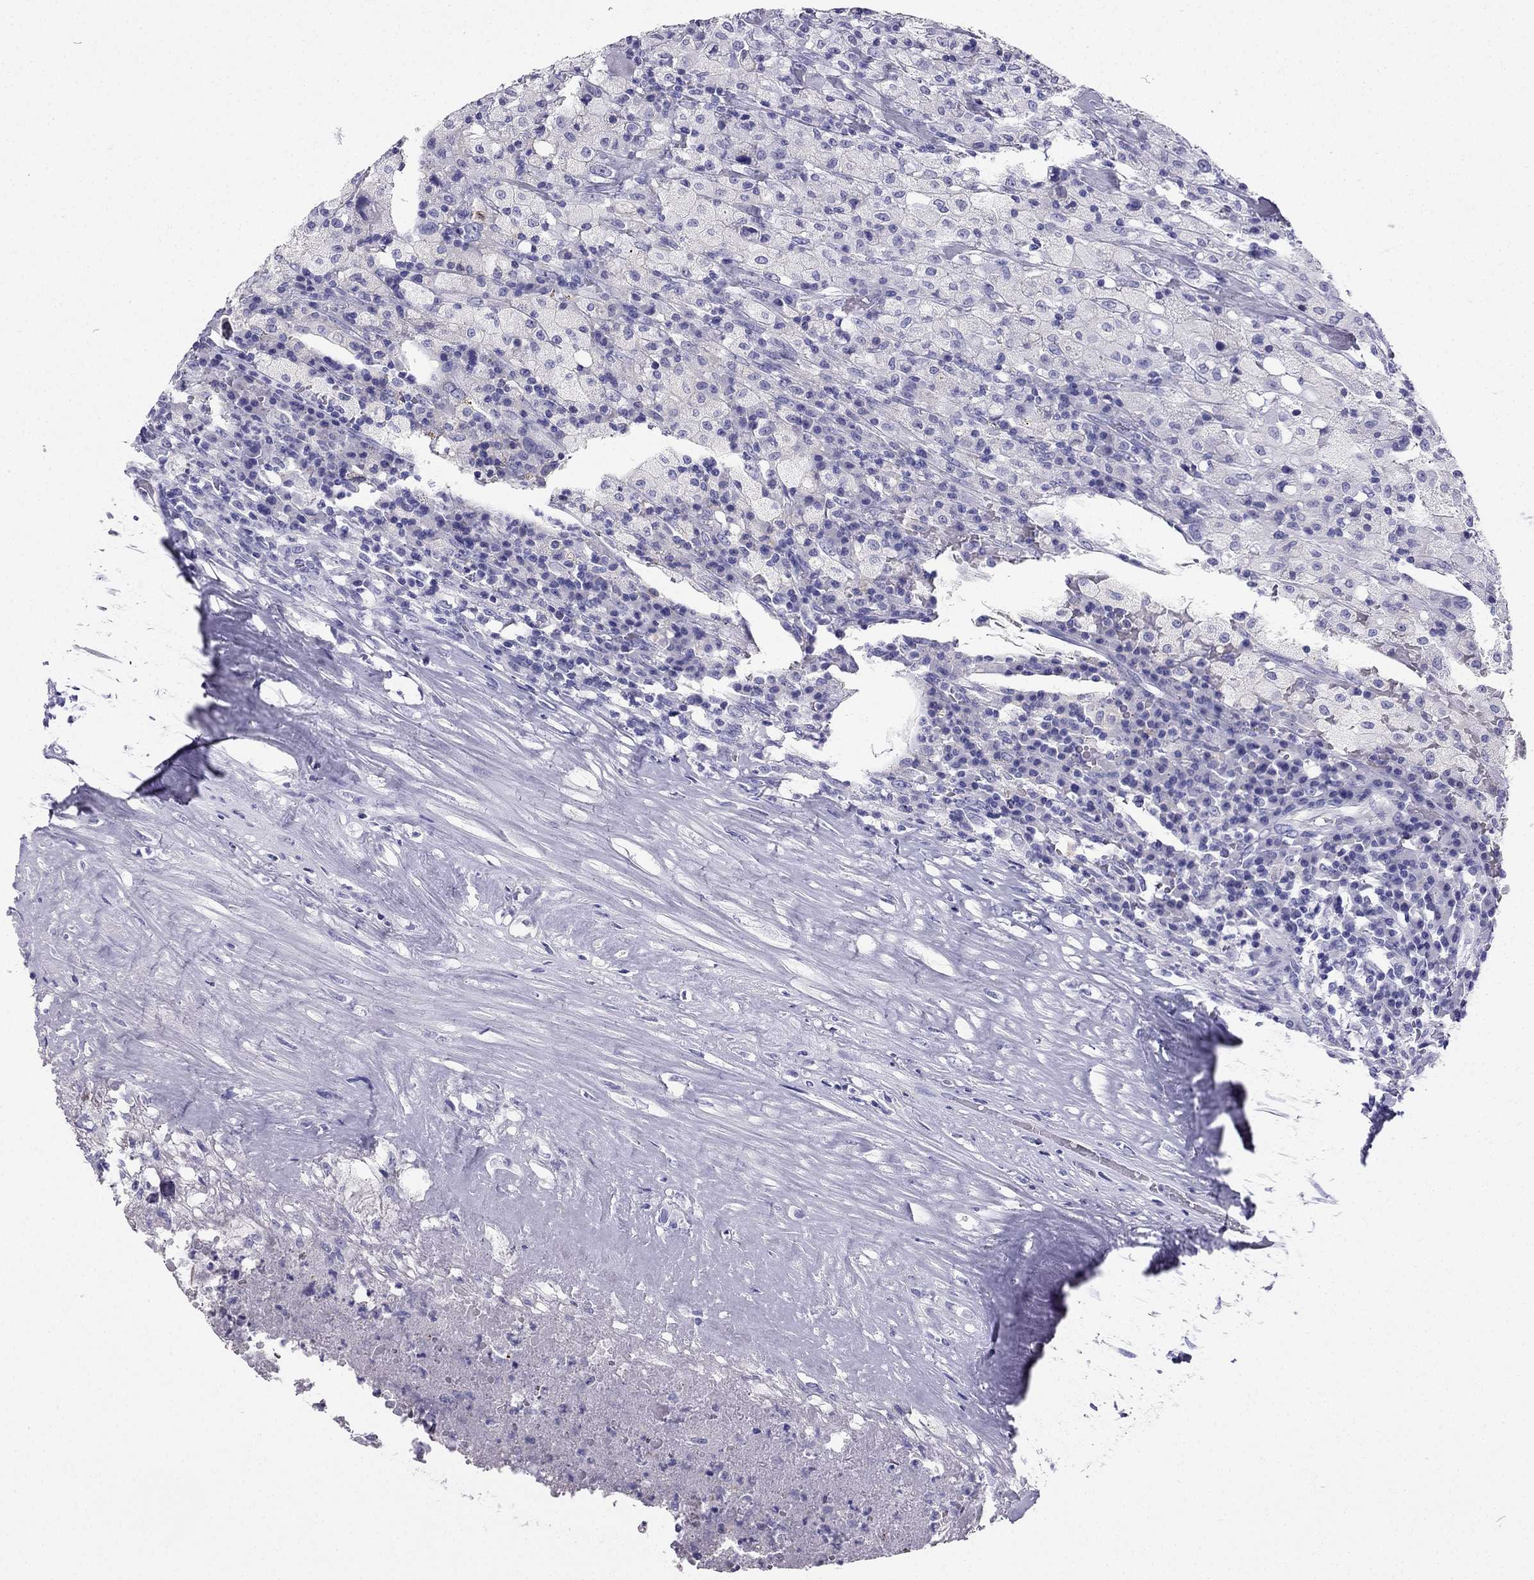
{"staining": {"intensity": "negative", "quantity": "none", "location": "none"}, "tissue": "testis cancer", "cell_type": "Tumor cells", "image_type": "cancer", "snomed": [{"axis": "morphology", "description": "Necrosis, NOS"}, {"axis": "morphology", "description": "Carcinoma, Embryonal, NOS"}, {"axis": "topography", "description": "Testis"}], "caption": "Protein analysis of testis cancer demonstrates no significant positivity in tumor cells.", "gene": "SLC18A2", "patient": {"sex": "male", "age": 19}}